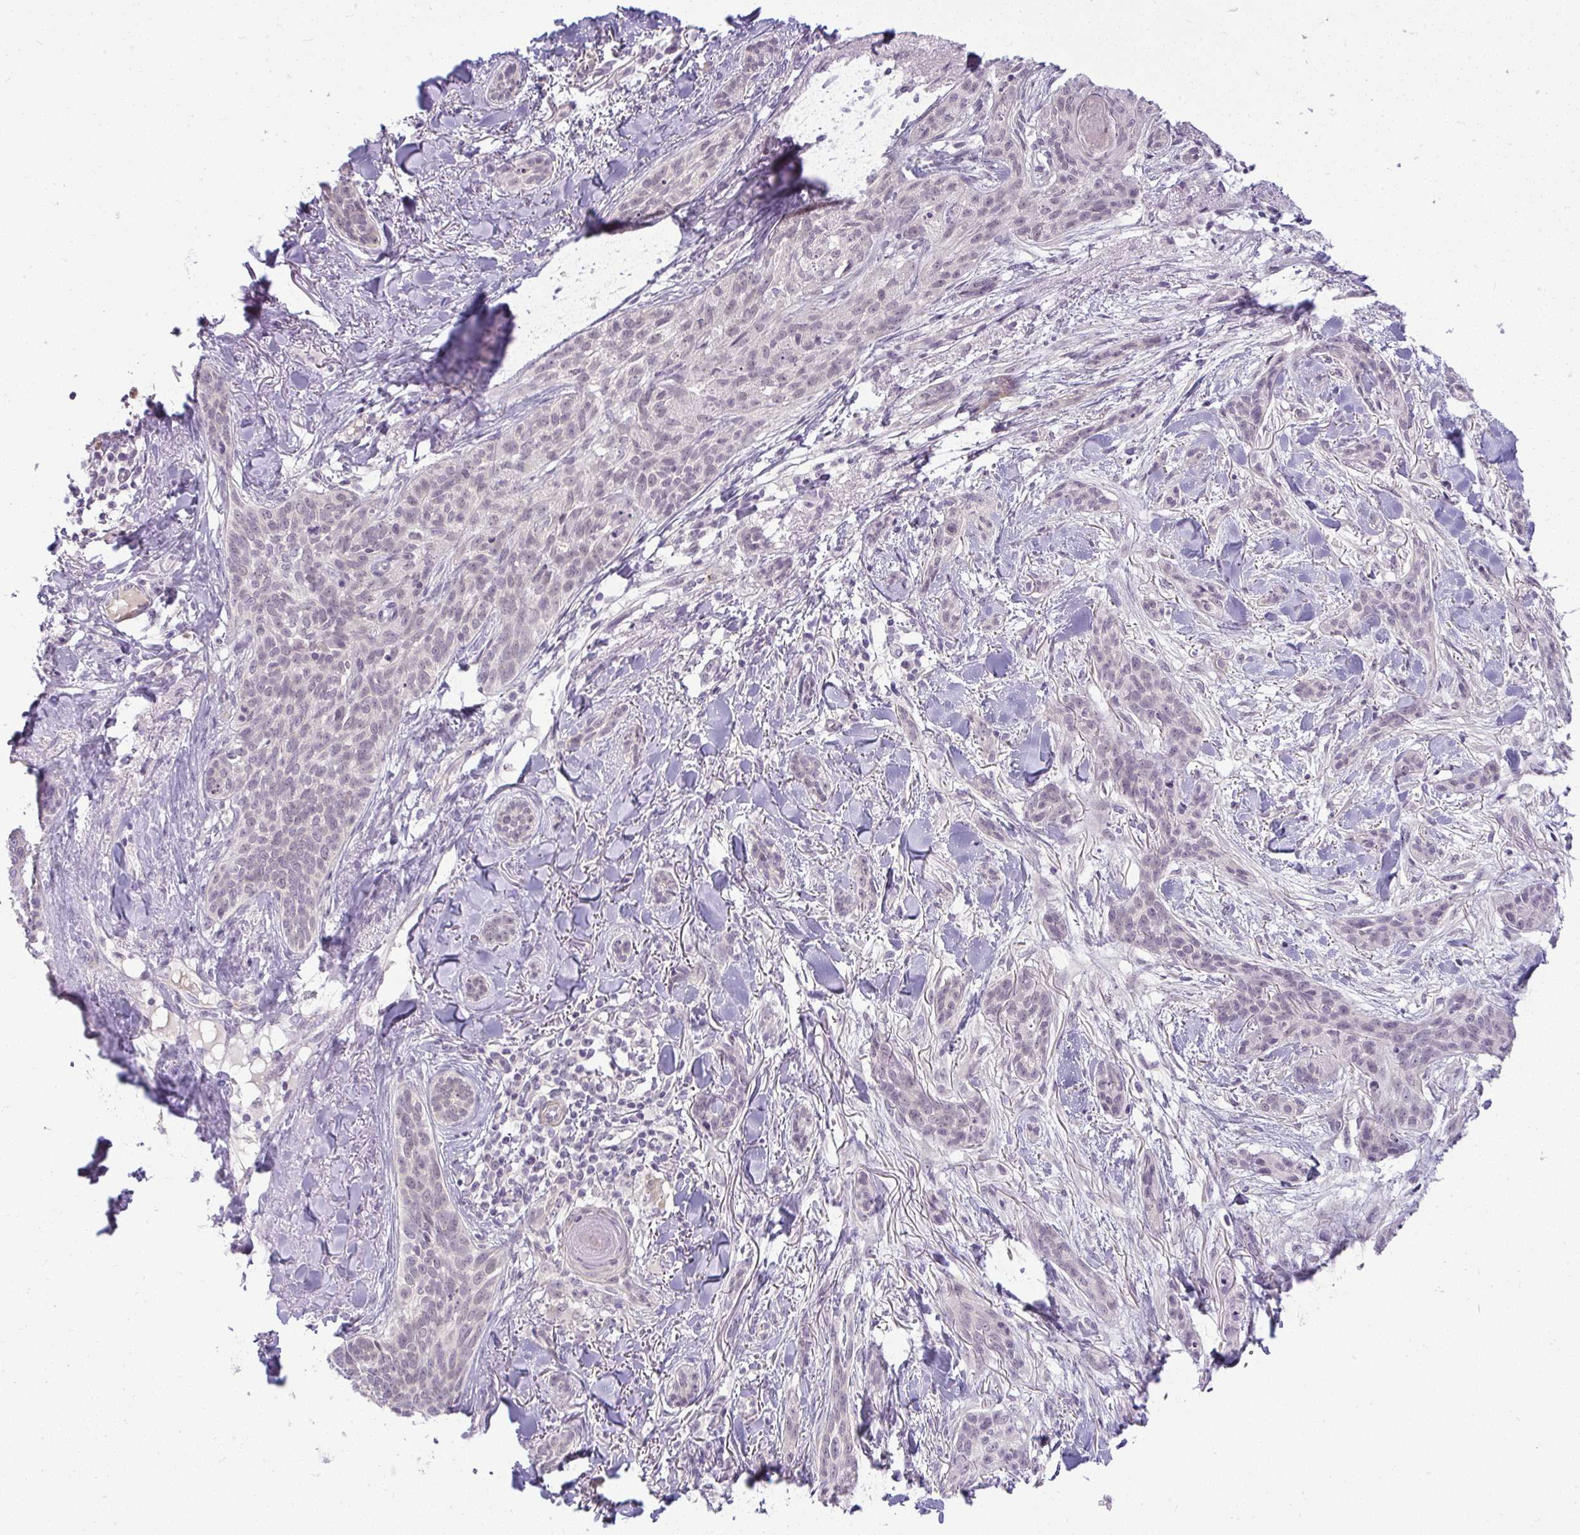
{"staining": {"intensity": "negative", "quantity": "none", "location": "none"}, "tissue": "skin cancer", "cell_type": "Tumor cells", "image_type": "cancer", "snomed": [{"axis": "morphology", "description": "Basal cell carcinoma"}, {"axis": "topography", "description": "Skin"}], "caption": "DAB (3,3'-diaminobenzidine) immunohistochemical staining of human skin cancer (basal cell carcinoma) displays no significant expression in tumor cells.", "gene": "DZIP1", "patient": {"sex": "male", "age": 52}}